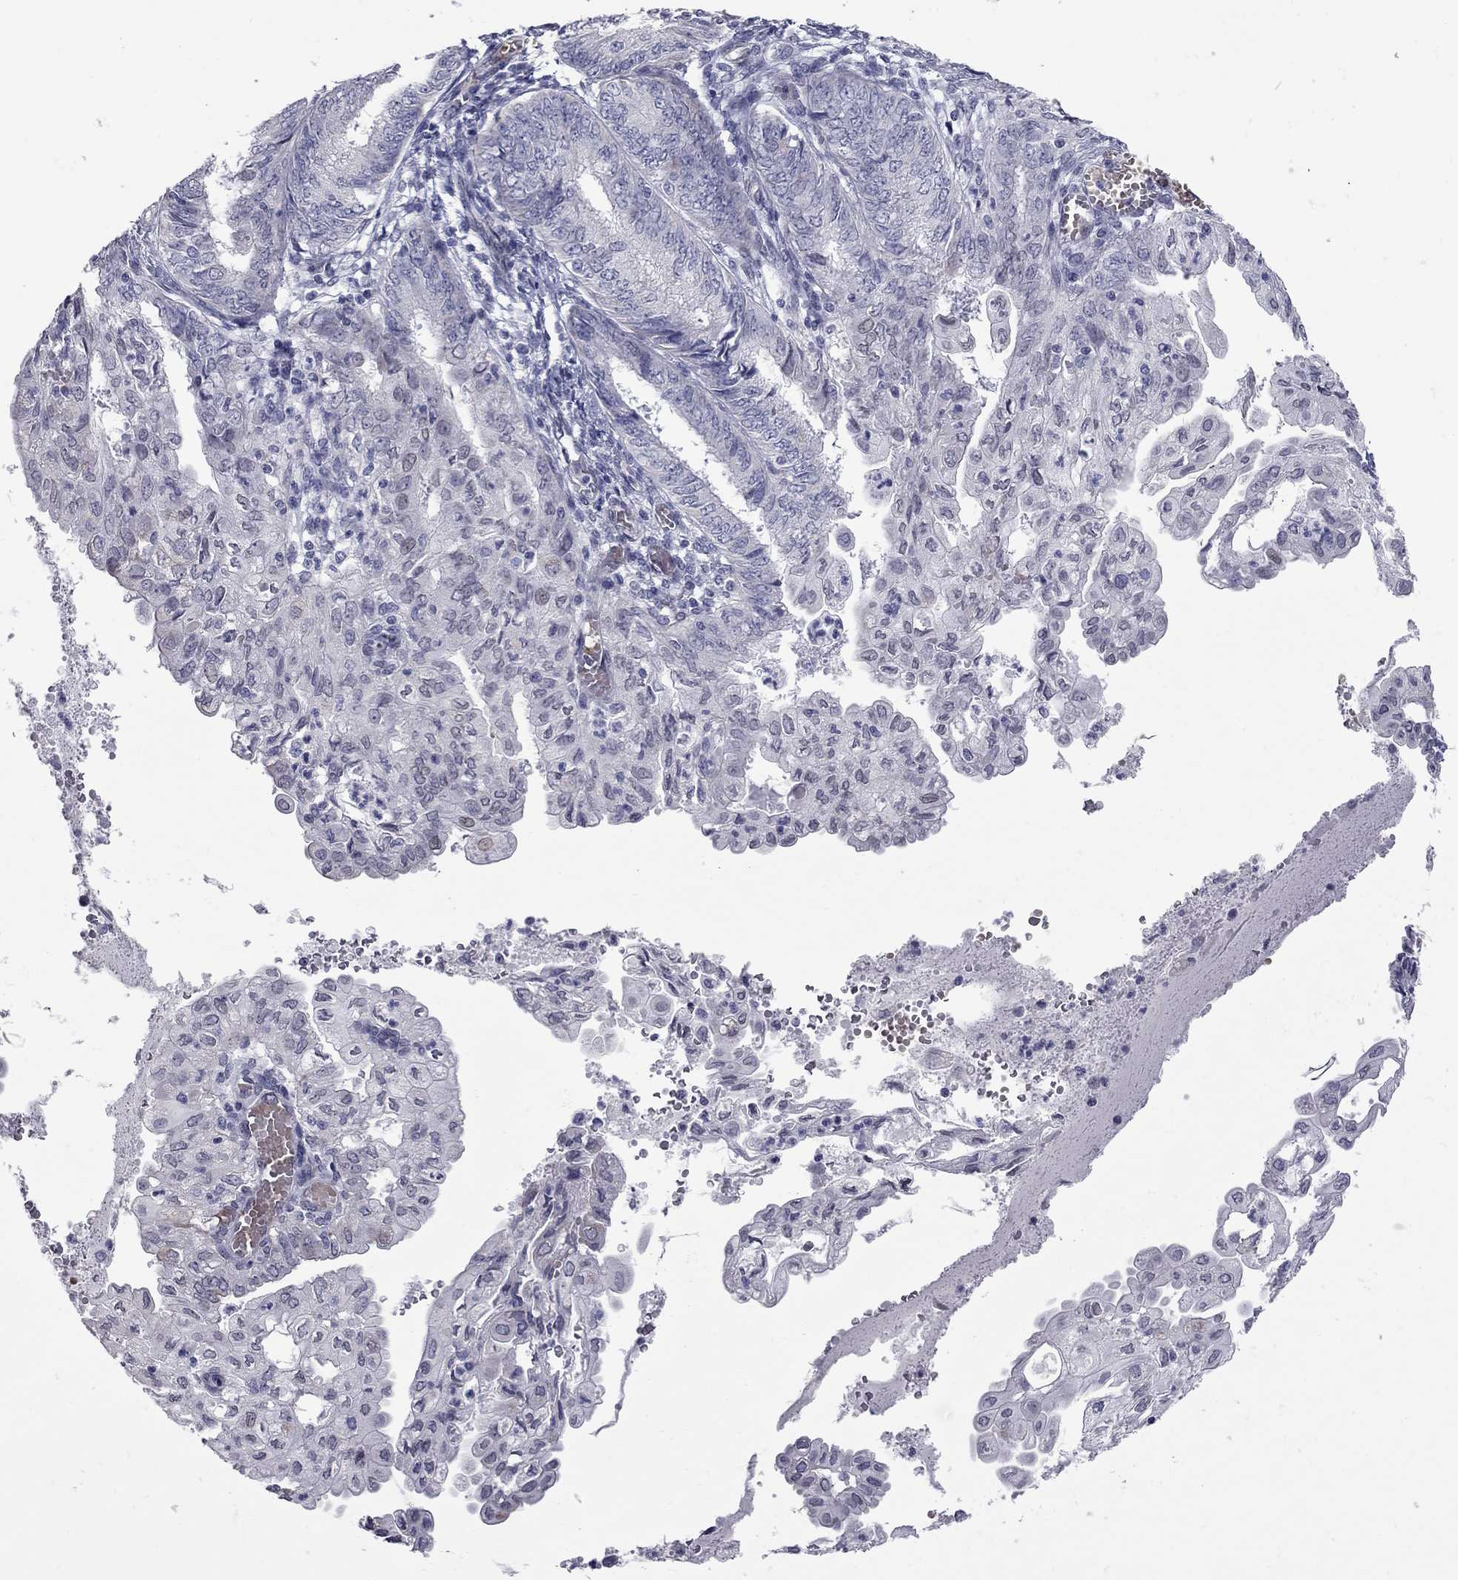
{"staining": {"intensity": "negative", "quantity": "none", "location": "none"}, "tissue": "endometrial cancer", "cell_type": "Tumor cells", "image_type": "cancer", "snomed": [{"axis": "morphology", "description": "Adenocarcinoma, NOS"}, {"axis": "topography", "description": "Endometrium"}], "caption": "Tumor cells are negative for brown protein staining in adenocarcinoma (endometrial). The staining was performed using DAB to visualize the protein expression in brown, while the nuclei were stained in blue with hematoxylin (Magnification: 20x).", "gene": "CLTCL1", "patient": {"sex": "female", "age": 68}}